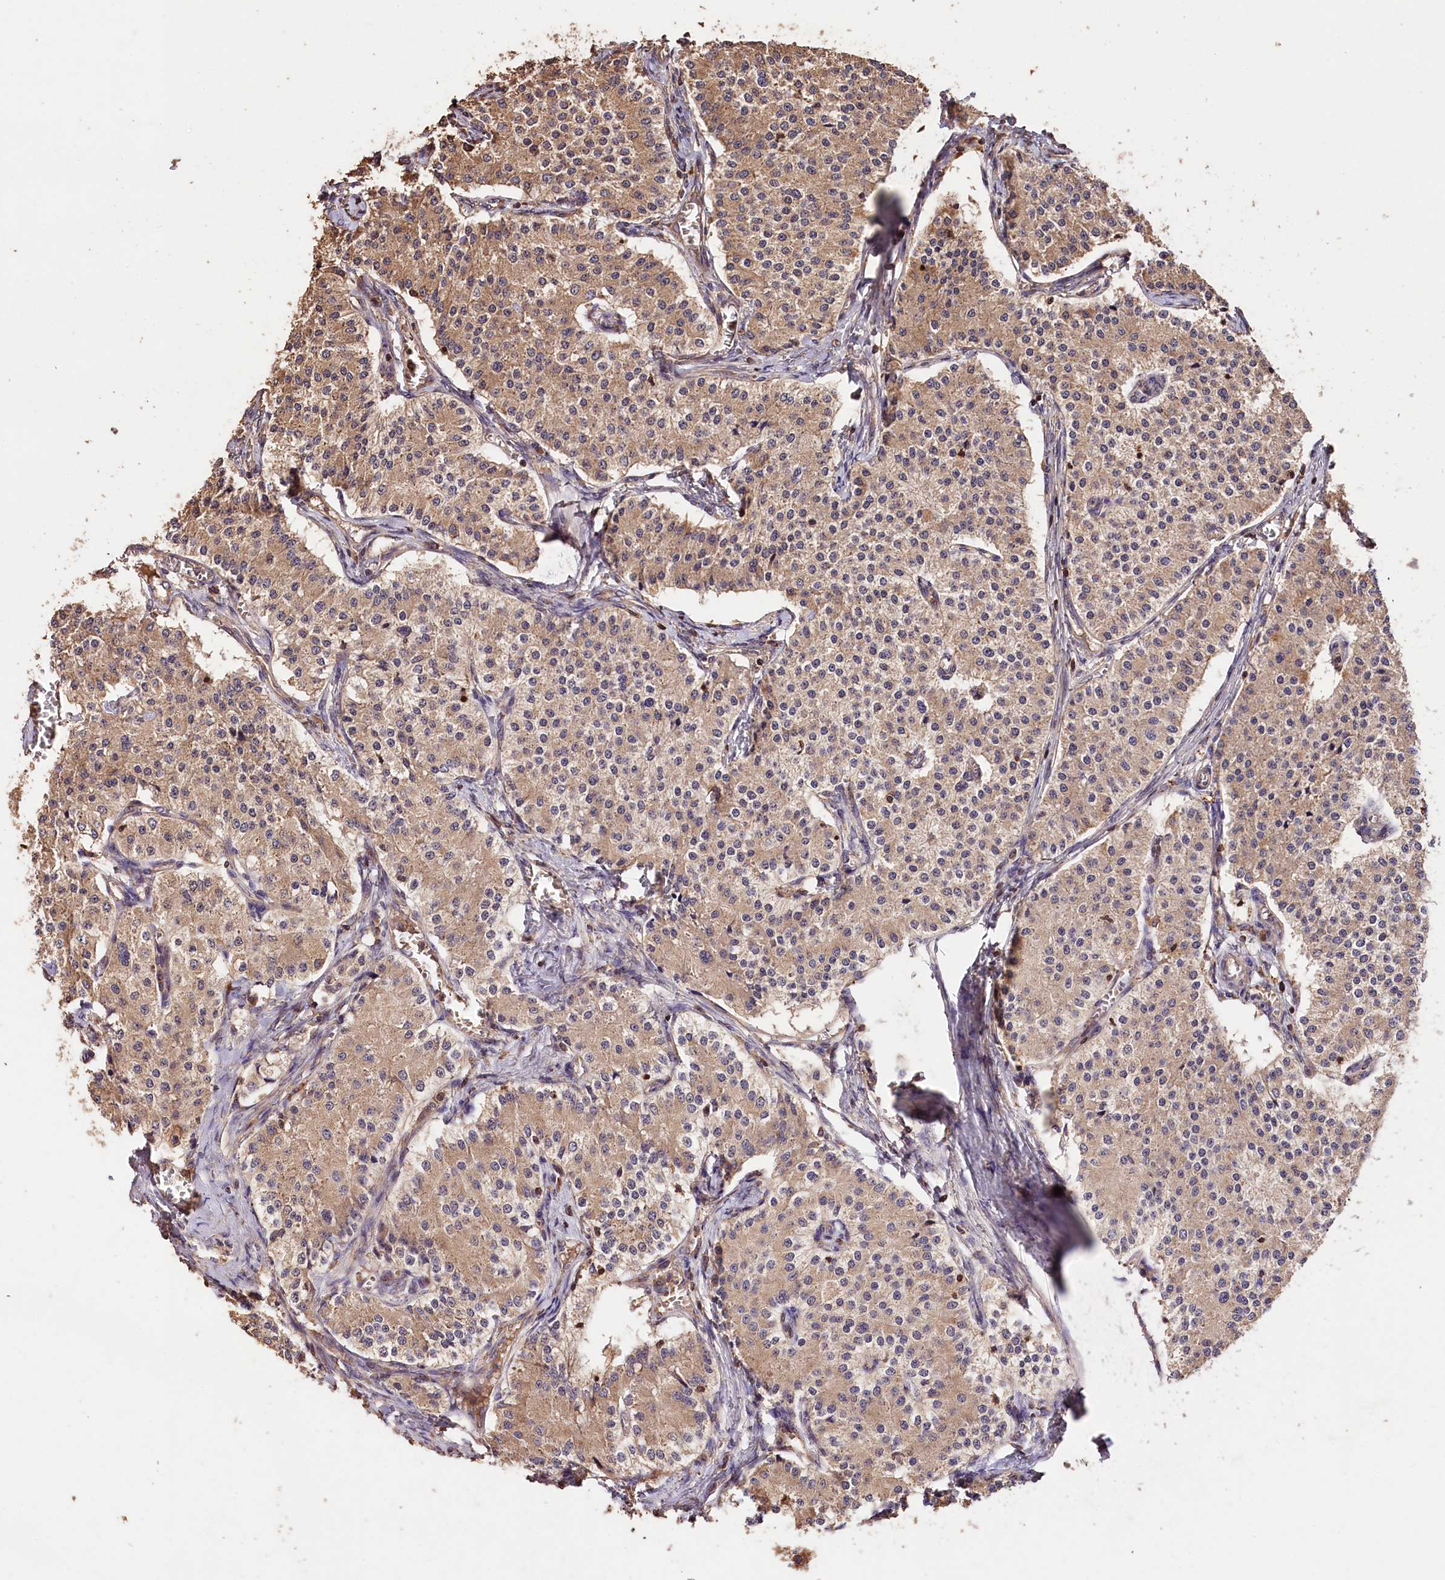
{"staining": {"intensity": "weak", "quantity": "25%-75%", "location": "cytoplasmic/membranous"}, "tissue": "carcinoid", "cell_type": "Tumor cells", "image_type": "cancer", "snomed": [{"axis": "morphology", "description": "Carcinoid, malignant, NOS"}, {"axis": "topography", "description": "Colon"}], "caption": "The image displays immunohistochemical staining of malignant carcinoid. There is weak cytoplasmic/membranous positivity is appreciated in approximately 25%-75% of tumor cells.", "gene": "KPTN", "patient": {"sex": "female", "age": 52}}